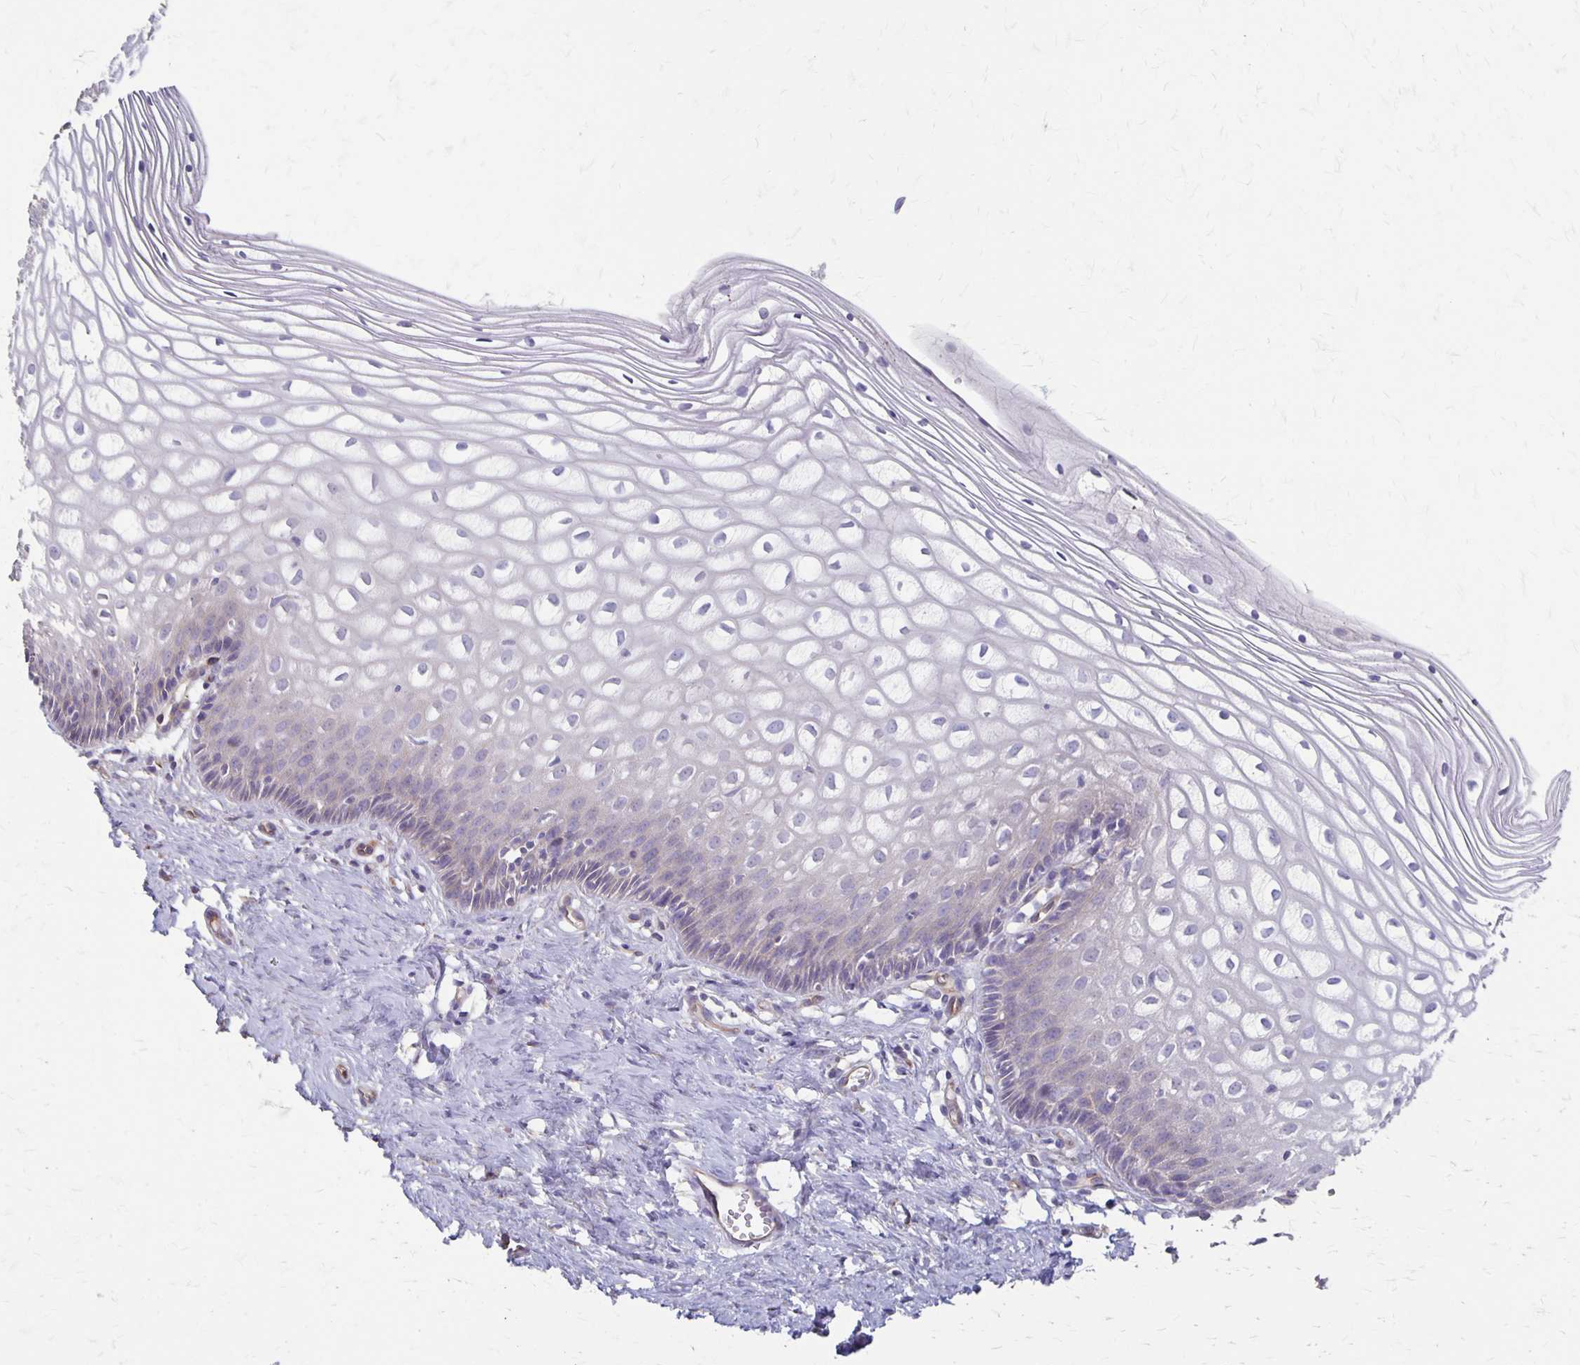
{"staining": {"intensity": "weak", "quantity": ">75%", "location": "cytoplasmic/membranous"}, "tissue": "cervix", "cell_type": "Glandular cells", "image_type": "normal", "snomed": [{"axis": "morphology", "description": "Normal tissue, NOS"}, {"axis": "topography", "description": "Cervix"}], "caption": "Glandular cells reveal low levels of weak cytoplasmic/membranous expression in about >75% of cells in unremarkable cervix.", "gene": "PPP1R3E", "patient": {"sex": "female", "age": 36}}